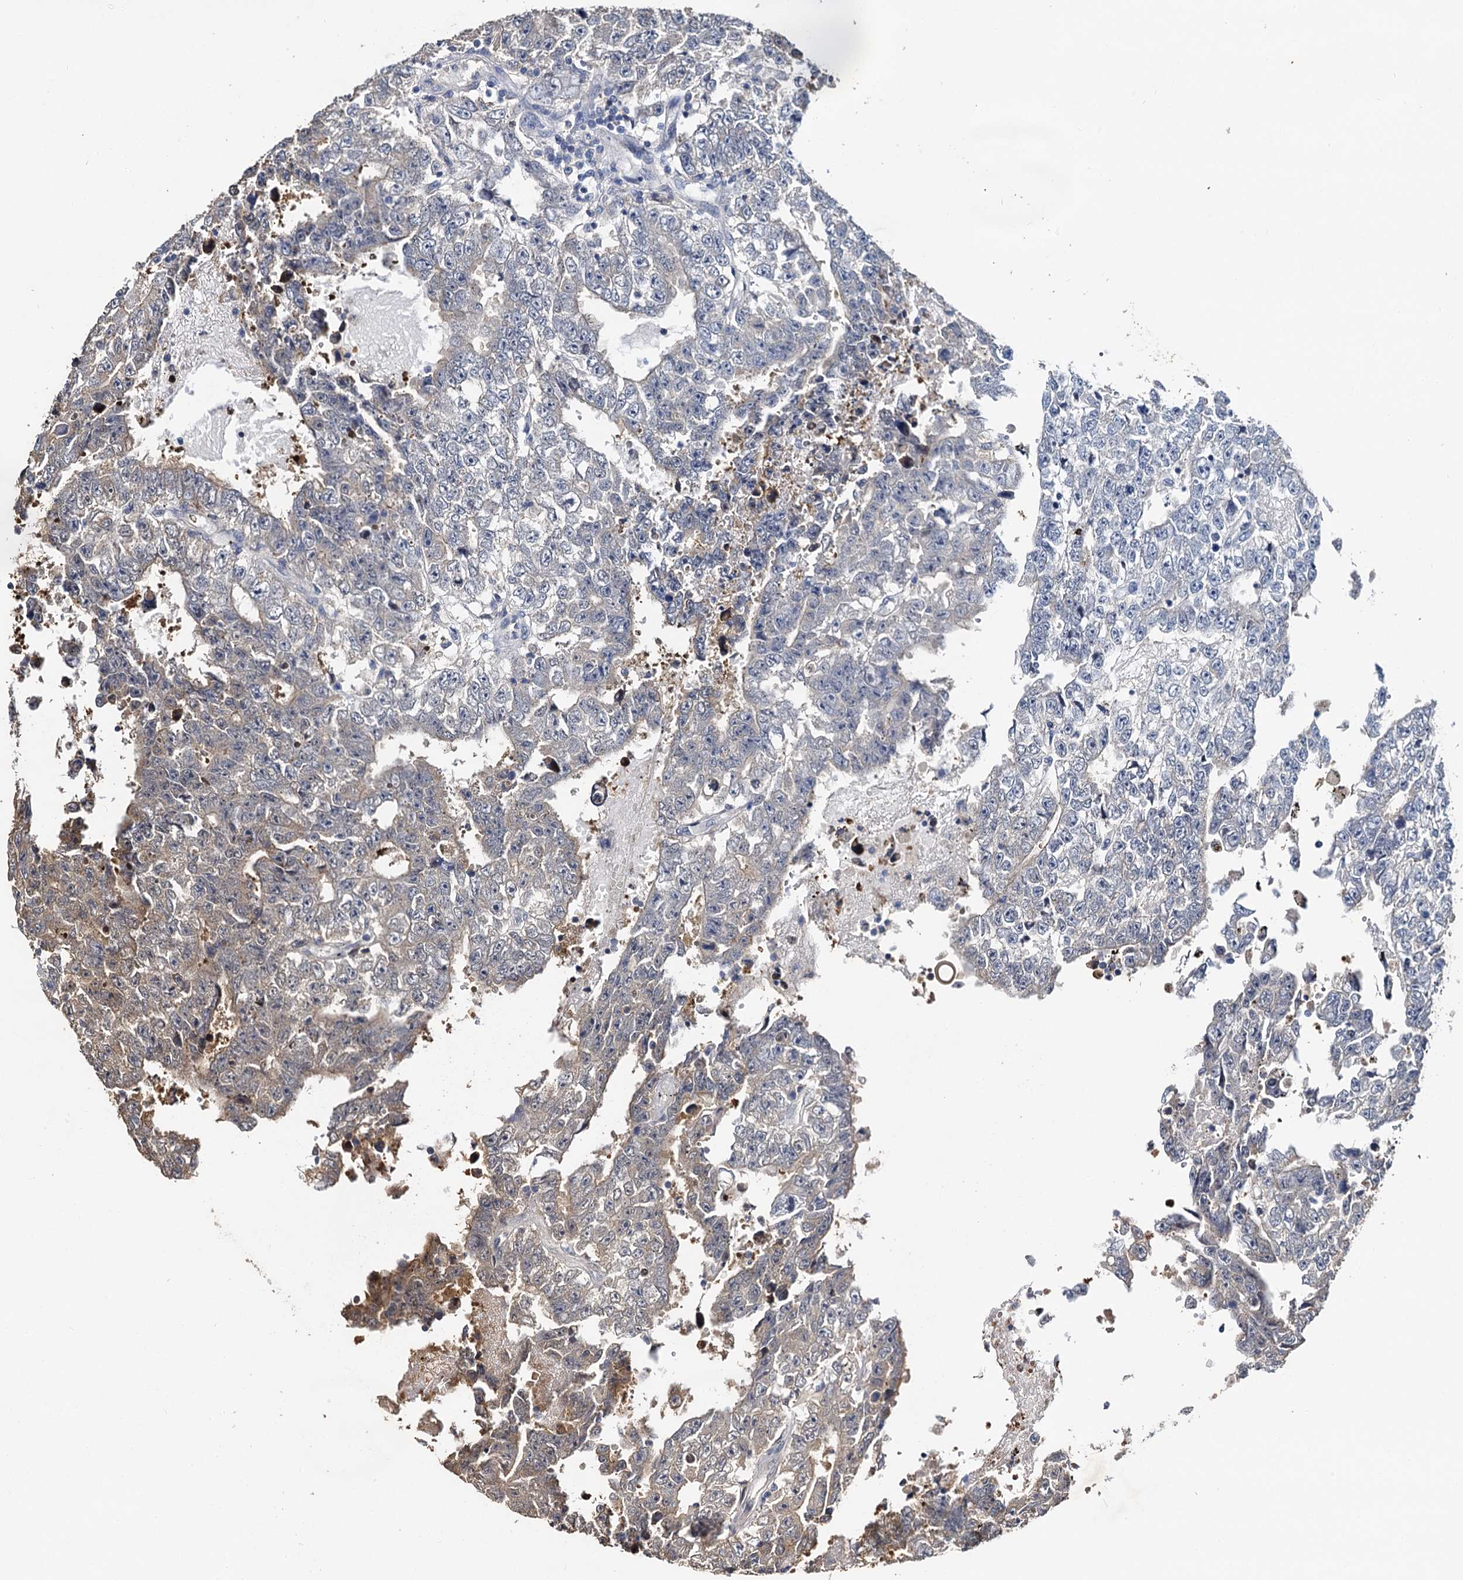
{"staining": {"intensity": "weak", "quantity": "<25%", "location": "cytoplasmic/membranous"}, "tissue": "testis cancer", "cell_type": "Tumor cells", "image_type": "cancer", "snomed": [{"axis": "morphology", "description": "Carcinoma, Embryonal, NOS"}, {"axis": "topography", "description": "Testis"}], "caption": "Human testis embryonal carcinoma stained for a protein using IHC demonstrates no positivity in tumor cells.", "gene": "SLC46A3", "patient": {"sex": "male", "age": 25}}